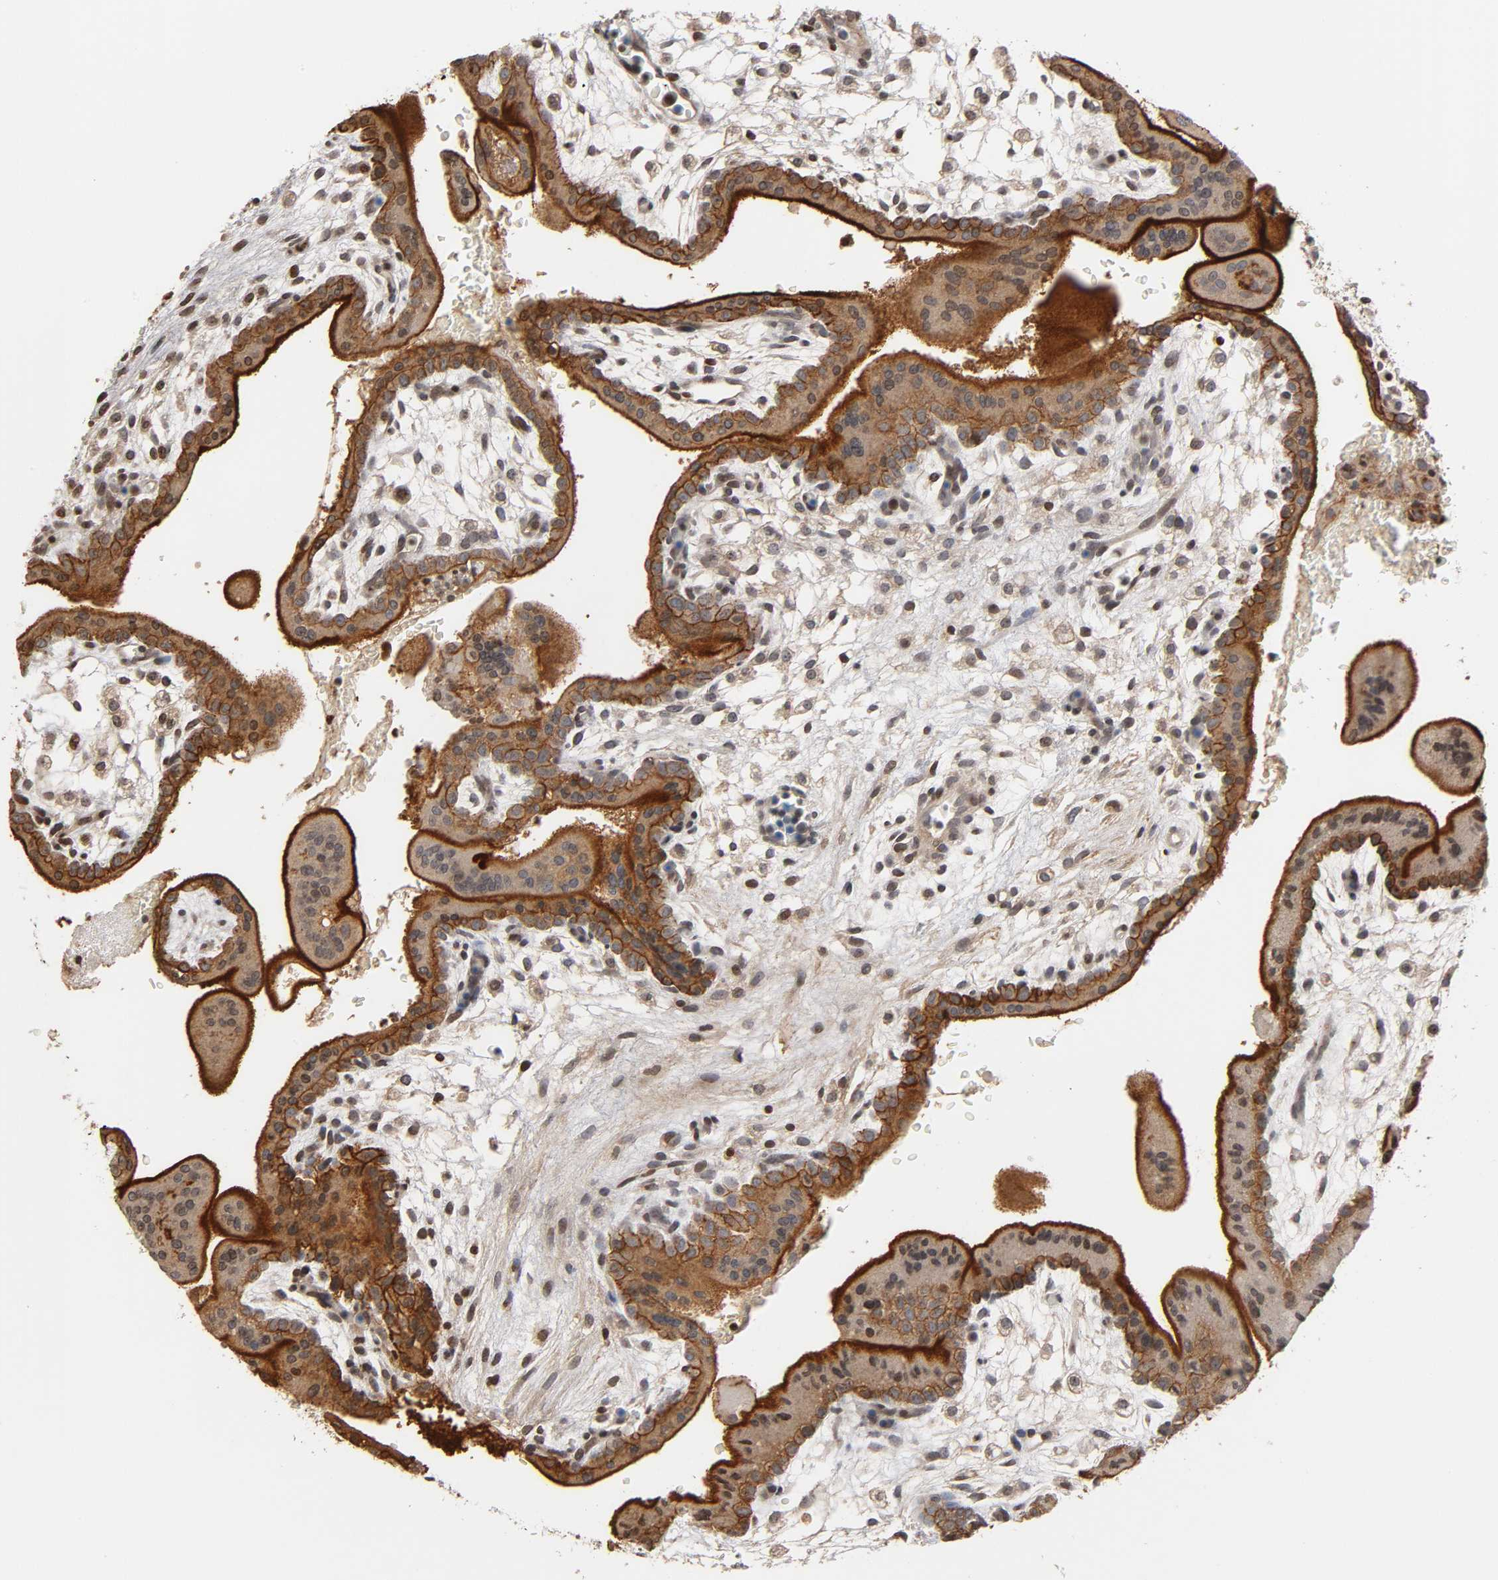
{"staining": {"intensity": "weak", "quantity": "25%-75%", "location": "cytoplasmic/membranous"}, "tissue": "placenta", "cell_type": "Decidual cells", "image_type": "normal", "snomed": [{"axis": "morphology", "description": "Normal tissue, NOS"}, {"axis": "topography", "description": "Placenta"}], "caption": "Protein staining shows weak cytoplasmic/membranous expression in approximately 25%-75% of decidual cells in benign placenta. (Brightfield microscopy of DAB IHC at high magnification).", "gene": "ITGAV", "patient": {"sex": "female", "age": 35}}